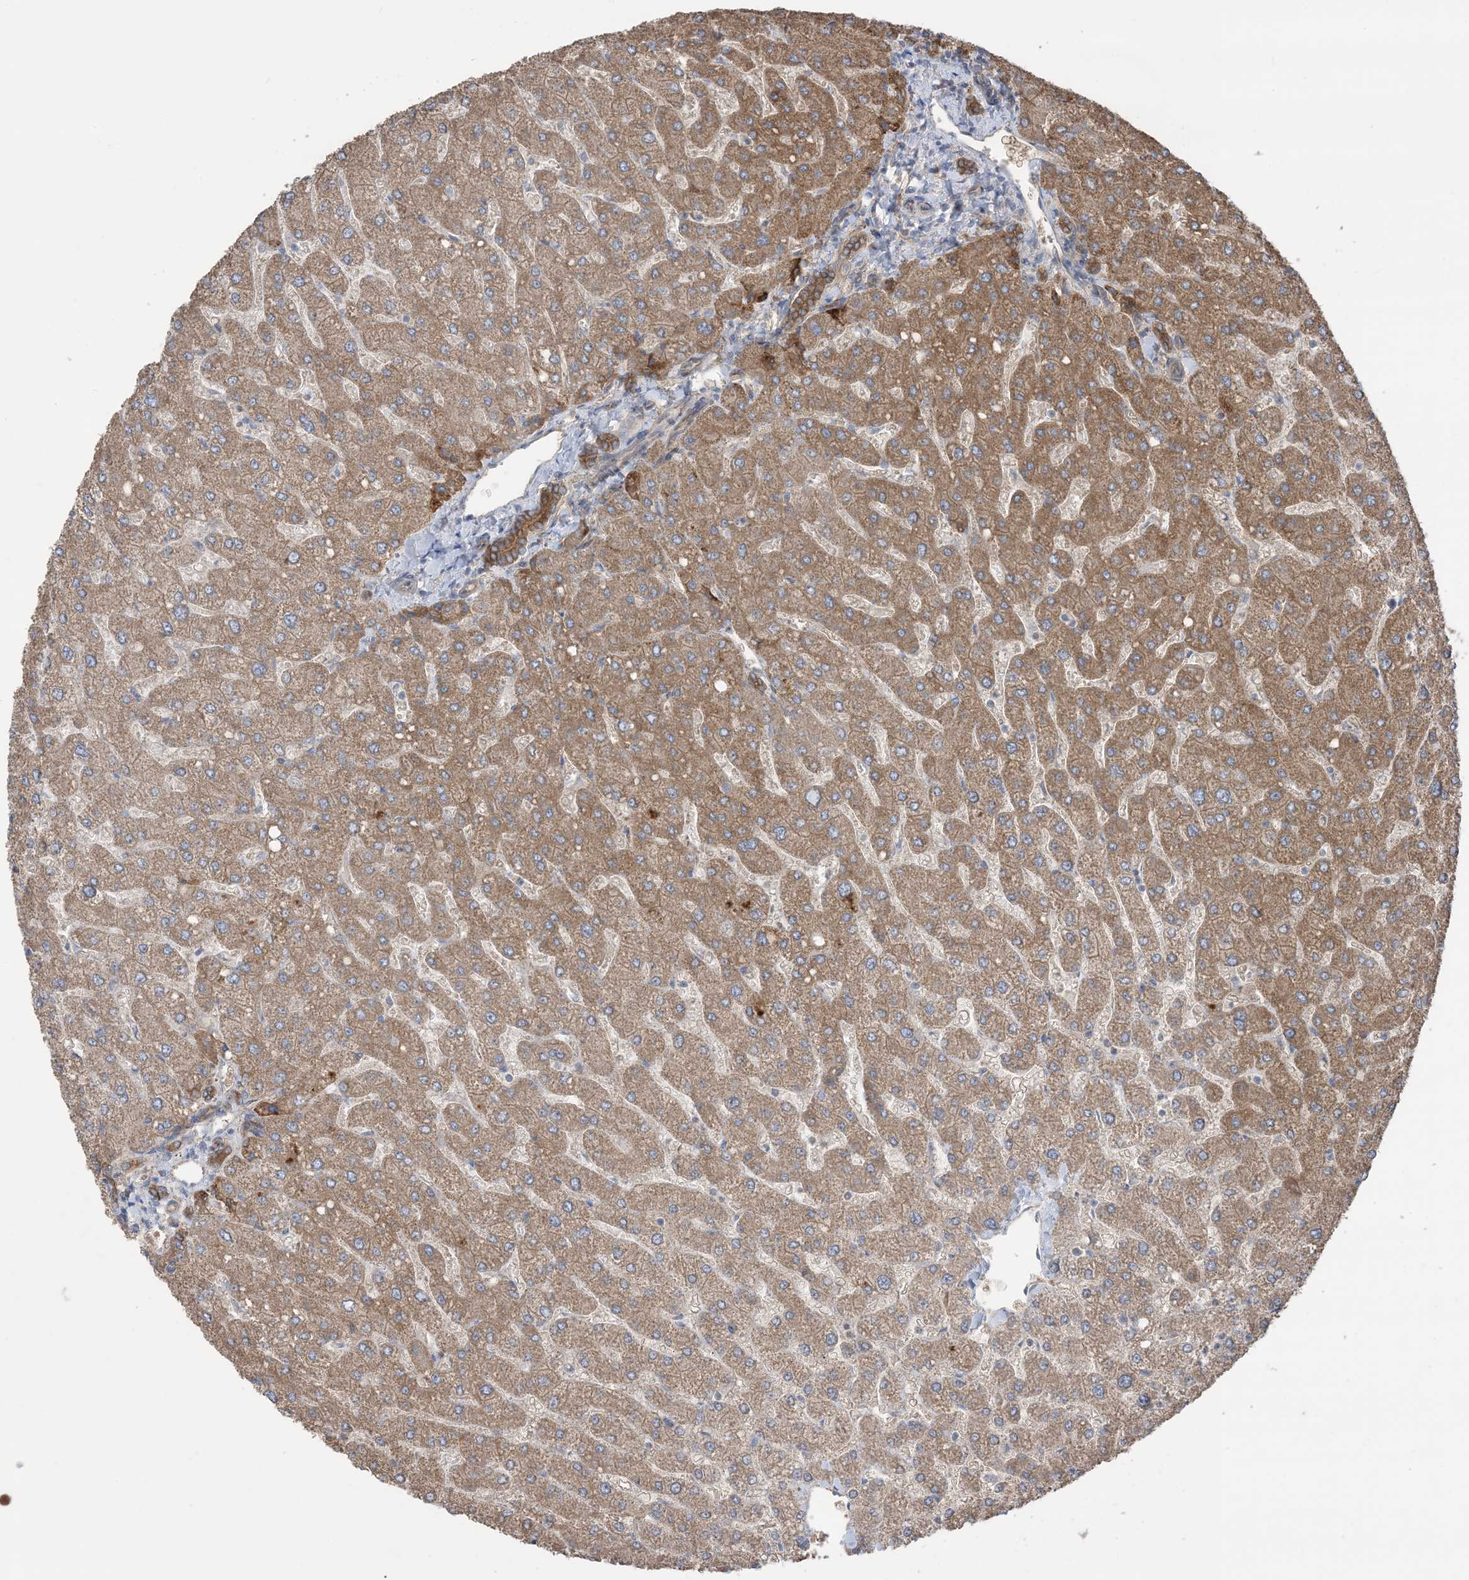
{"staining": {"intensity": "strong", "quantity": ">75%", "location": "cytoplasmic/membranous"}, "tissue": "liver", "cell_type": "Cholangiocytes", "image_type": "normal", "snomed": [{"axis": "morphology", "description": "Normal tissue, NOS"}, {"axis": "topography", "description": "Liver"}], "caption": "A brown stain highlights strong cytoplasmic/membranous positivity of a protein in cholangiocytes of unremarkable liver. The staining was performed using DAB, with brown indicating positive protein expression. Nuclei are stained blue with hematoxylin.", "gene": "CCNY", "patient": {"sex": "male", "age": 55}}